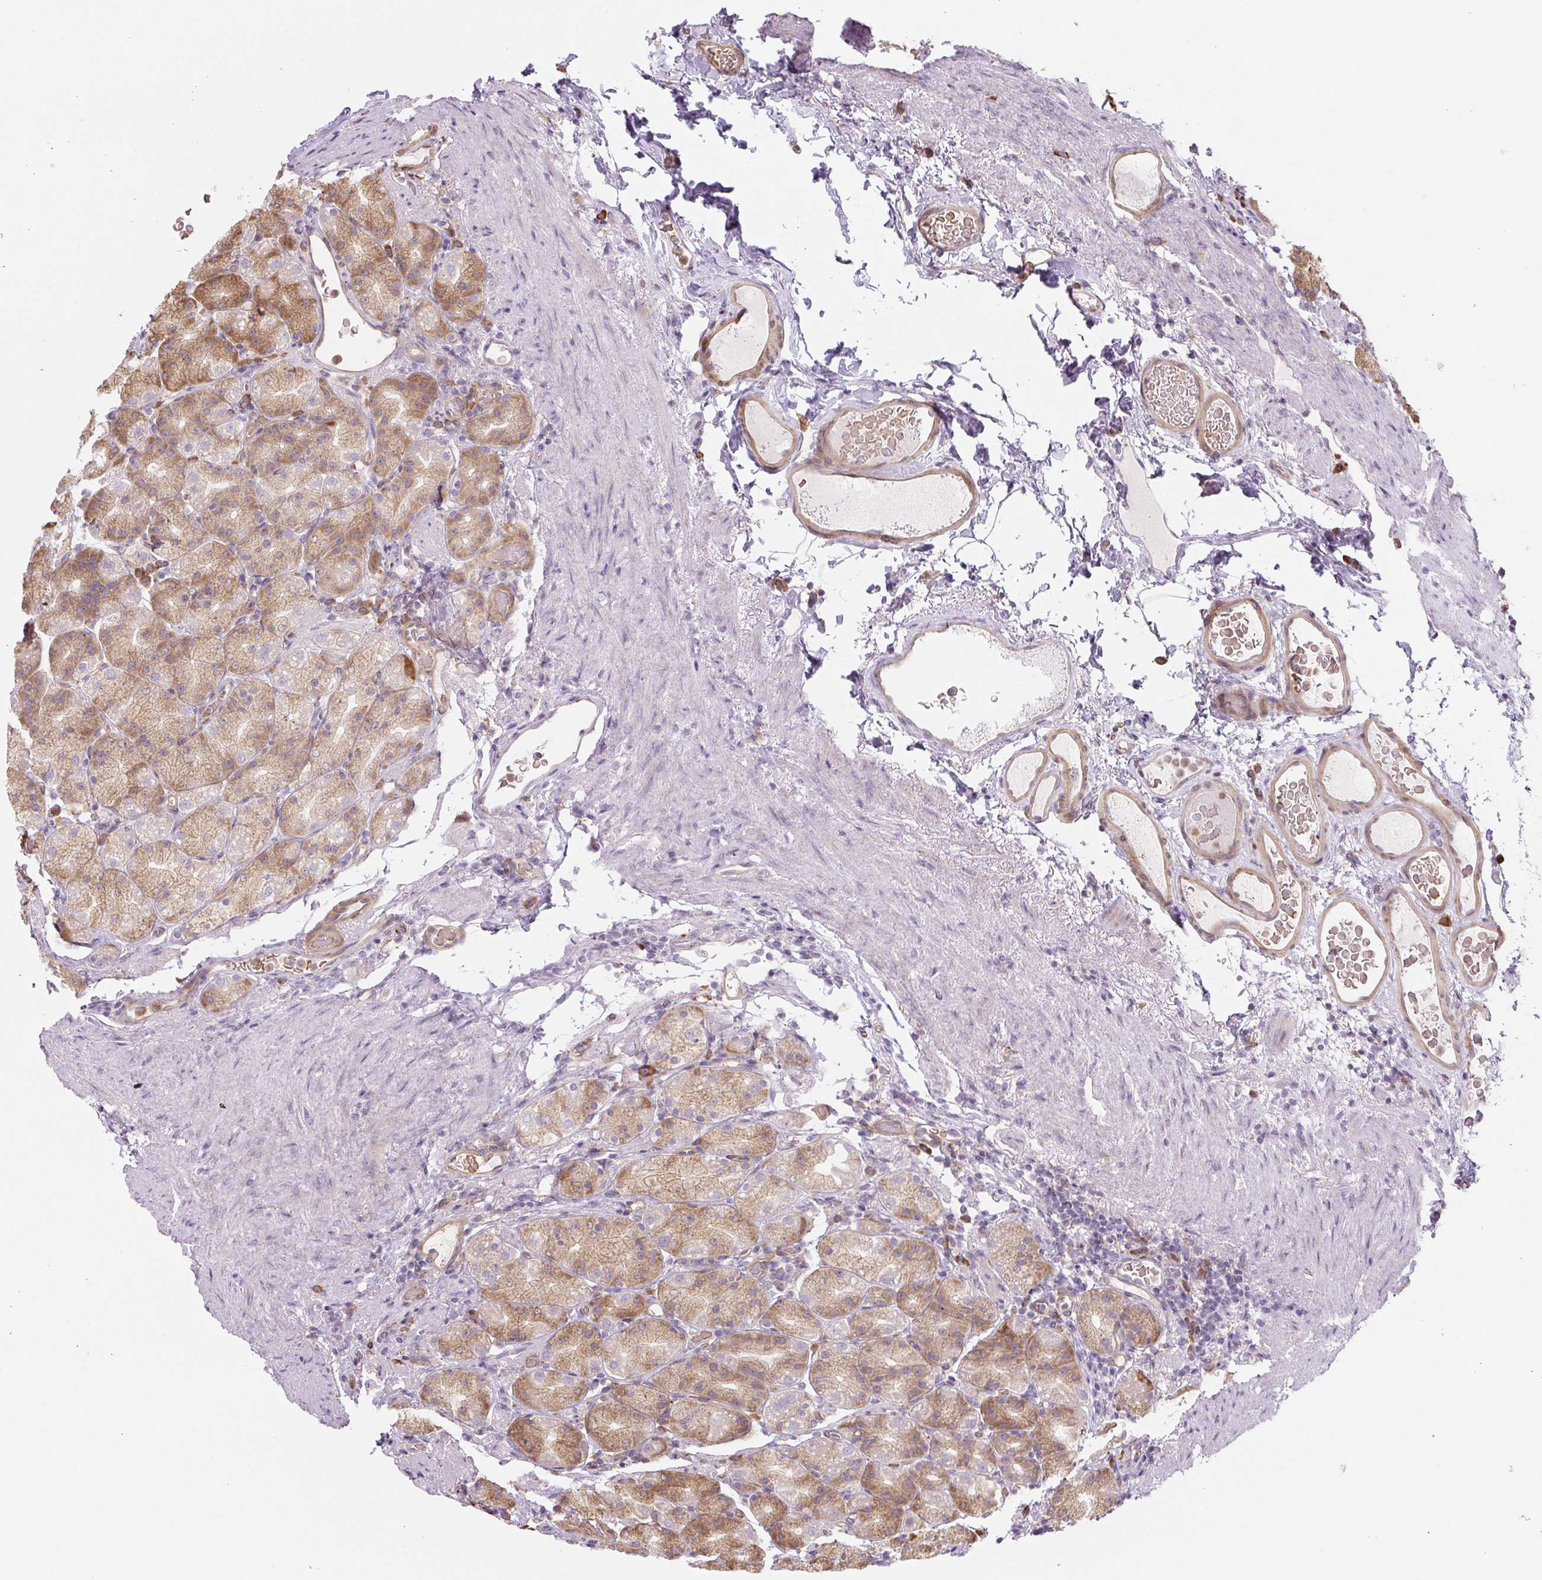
{"staining": {"intensity": "moderate", "quantity": ">75%", "location": "cytoplasmic/membranous"}, "tissue": "stomach", "cell_type": "Glandular cells", "image_type": "normal", "snomed": [{"axis": "morphology", "description": "Normal tissue, NOS"}, {"axis": "topography", "description": "Stomach, upper"}, {"axis": "topography", "description": "Stomach"}], "caption": "A histopathology image of human stomach stained for a protein reveals moderate cytoplasmic/membranous brown staining in glandular cells. (IHC, brightfield microscopy, high magnification).", "gene": "RASA1", "patient": {"sex": "male", "age": 68}}